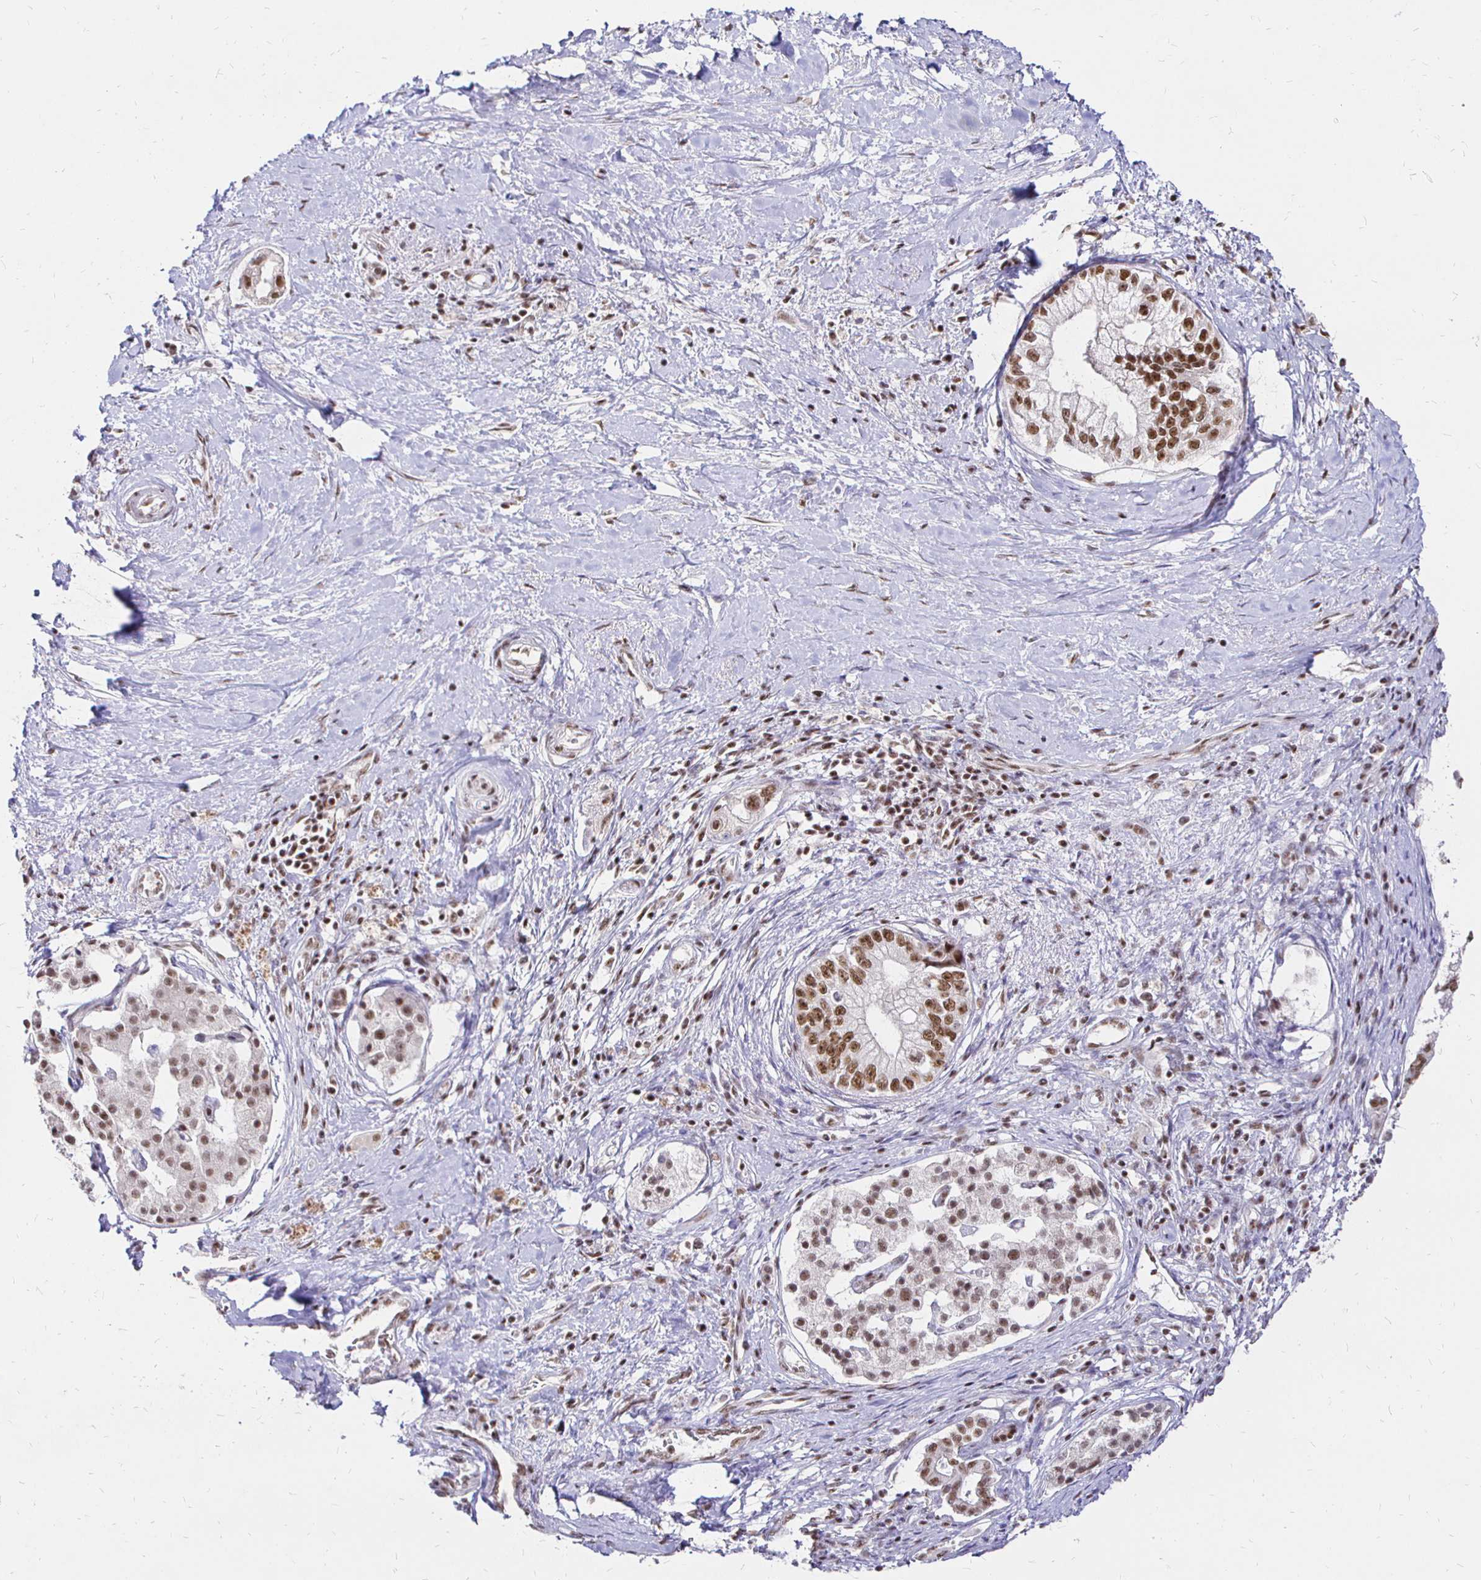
{"staining": {"intensity": "moderate", "quantity": ">75%", "location": "nuclear"}, "tissue": "pancreatic cancer", "cell_type": "Tumor cells", "image_type": "cancer", "snomed": [{"axis": "morphology", "description": "Adenocarcinoma, NOS"}, {"axis": "topography", "description": "Pancreas"}], "caption": "Immunohistochemical staining of adenocarcinoma (pancreatic) shows moderate nuclear protein positivity in approximately >75% of tumor cells.", "gene": "SIN3A", "patient": {"sex": "male", "age": 70}}